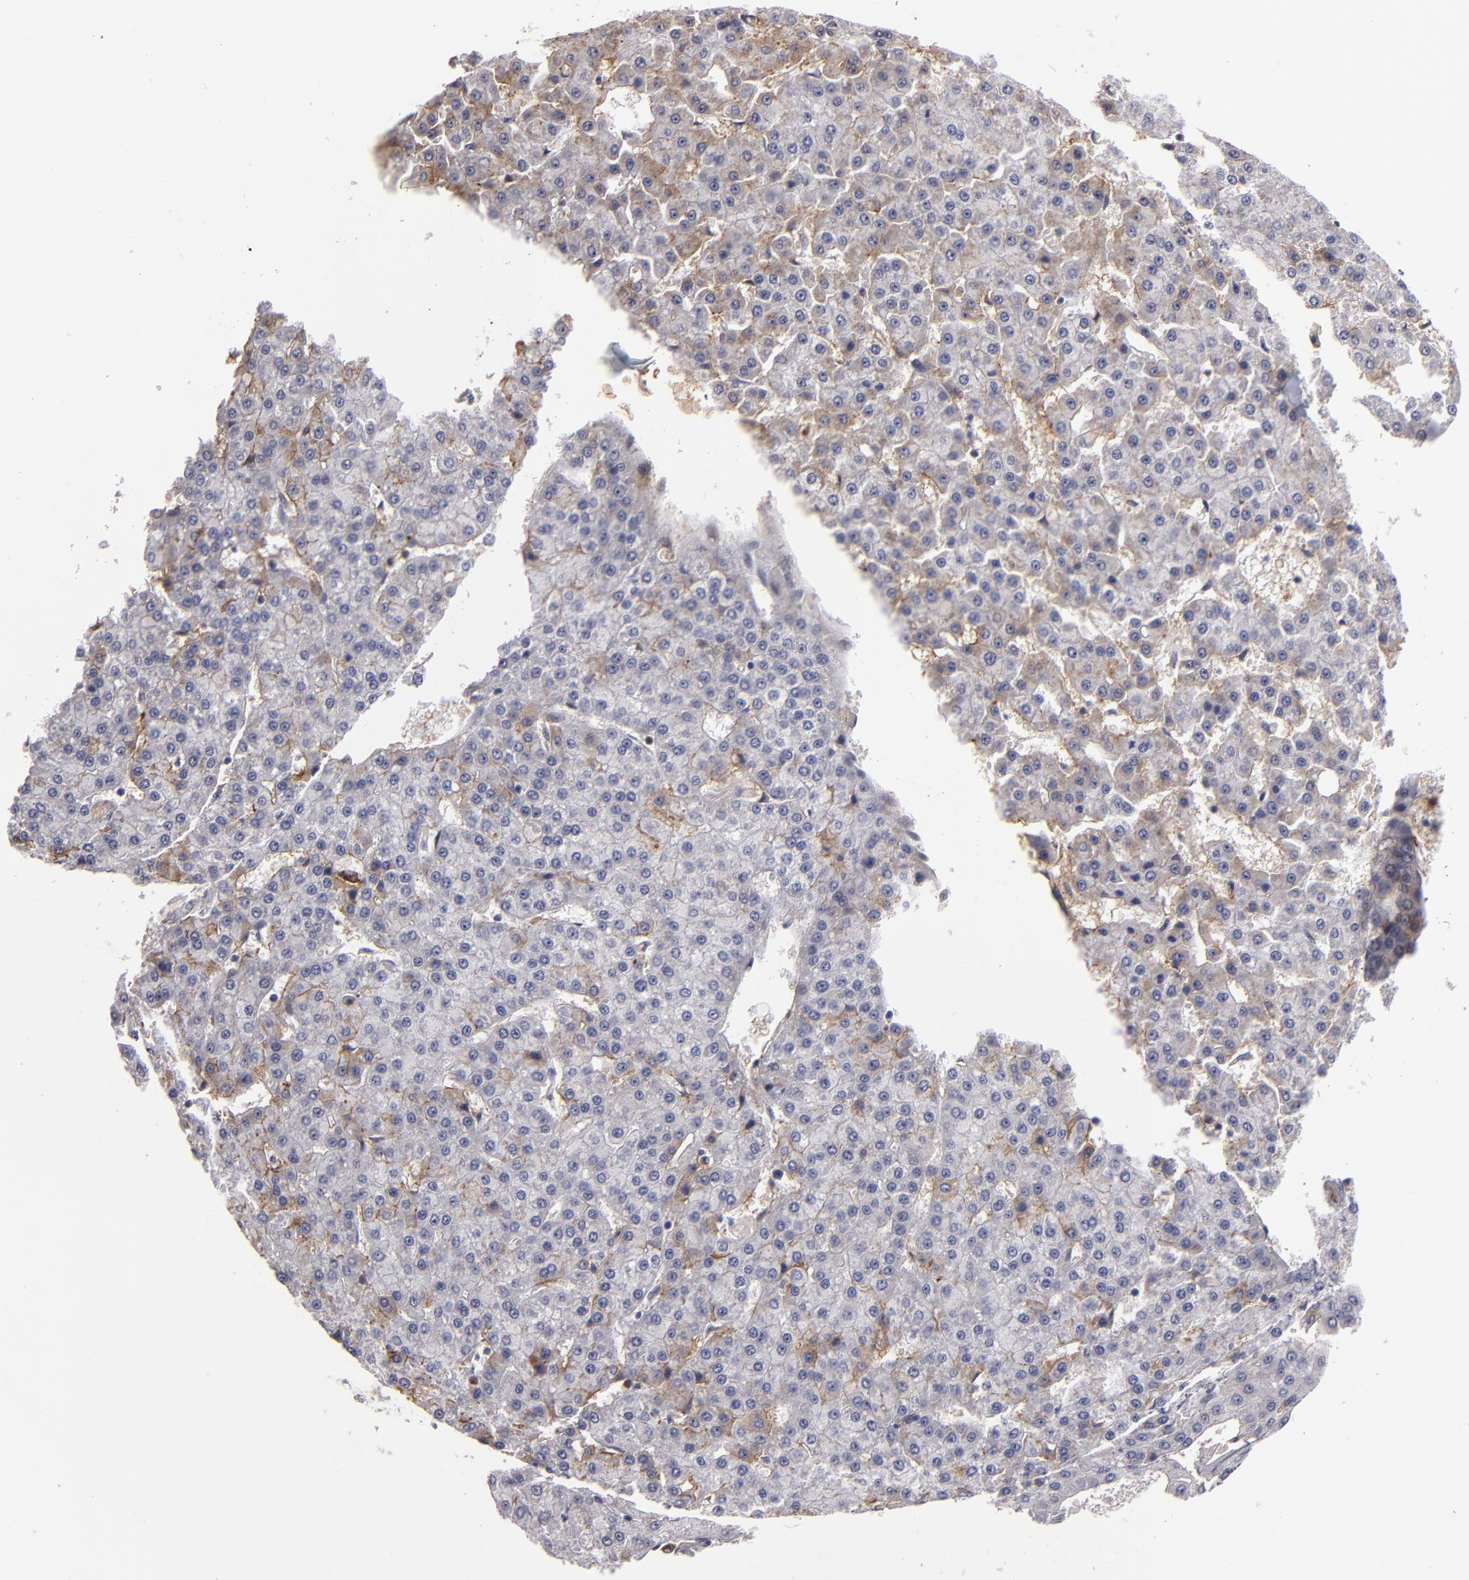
{"staining": {"intensity": "moderate", "quantity": ">75%", "location": "cytoplasmic/membranous"}, "tissue": "liver cancer", "cell_type": "Tumor cells", "image_type": "cancer", "snomed": [{"axis": "morphology", "description": "Carcinoma, Hepatocellular, NOS"}, {"axis": "topography", "description": "Liver"}], "caption": "Immunohistochemistry (IHC) histopathology image of hepatocellular carcinoma (liver) stained for a protein (brown), which demonstrates medium levels of moderate cytoplasmic/membranous positivity in about >75% of tumor cells.", "gene": "STX3", "patient": {"sex": "male", "age": 47}}